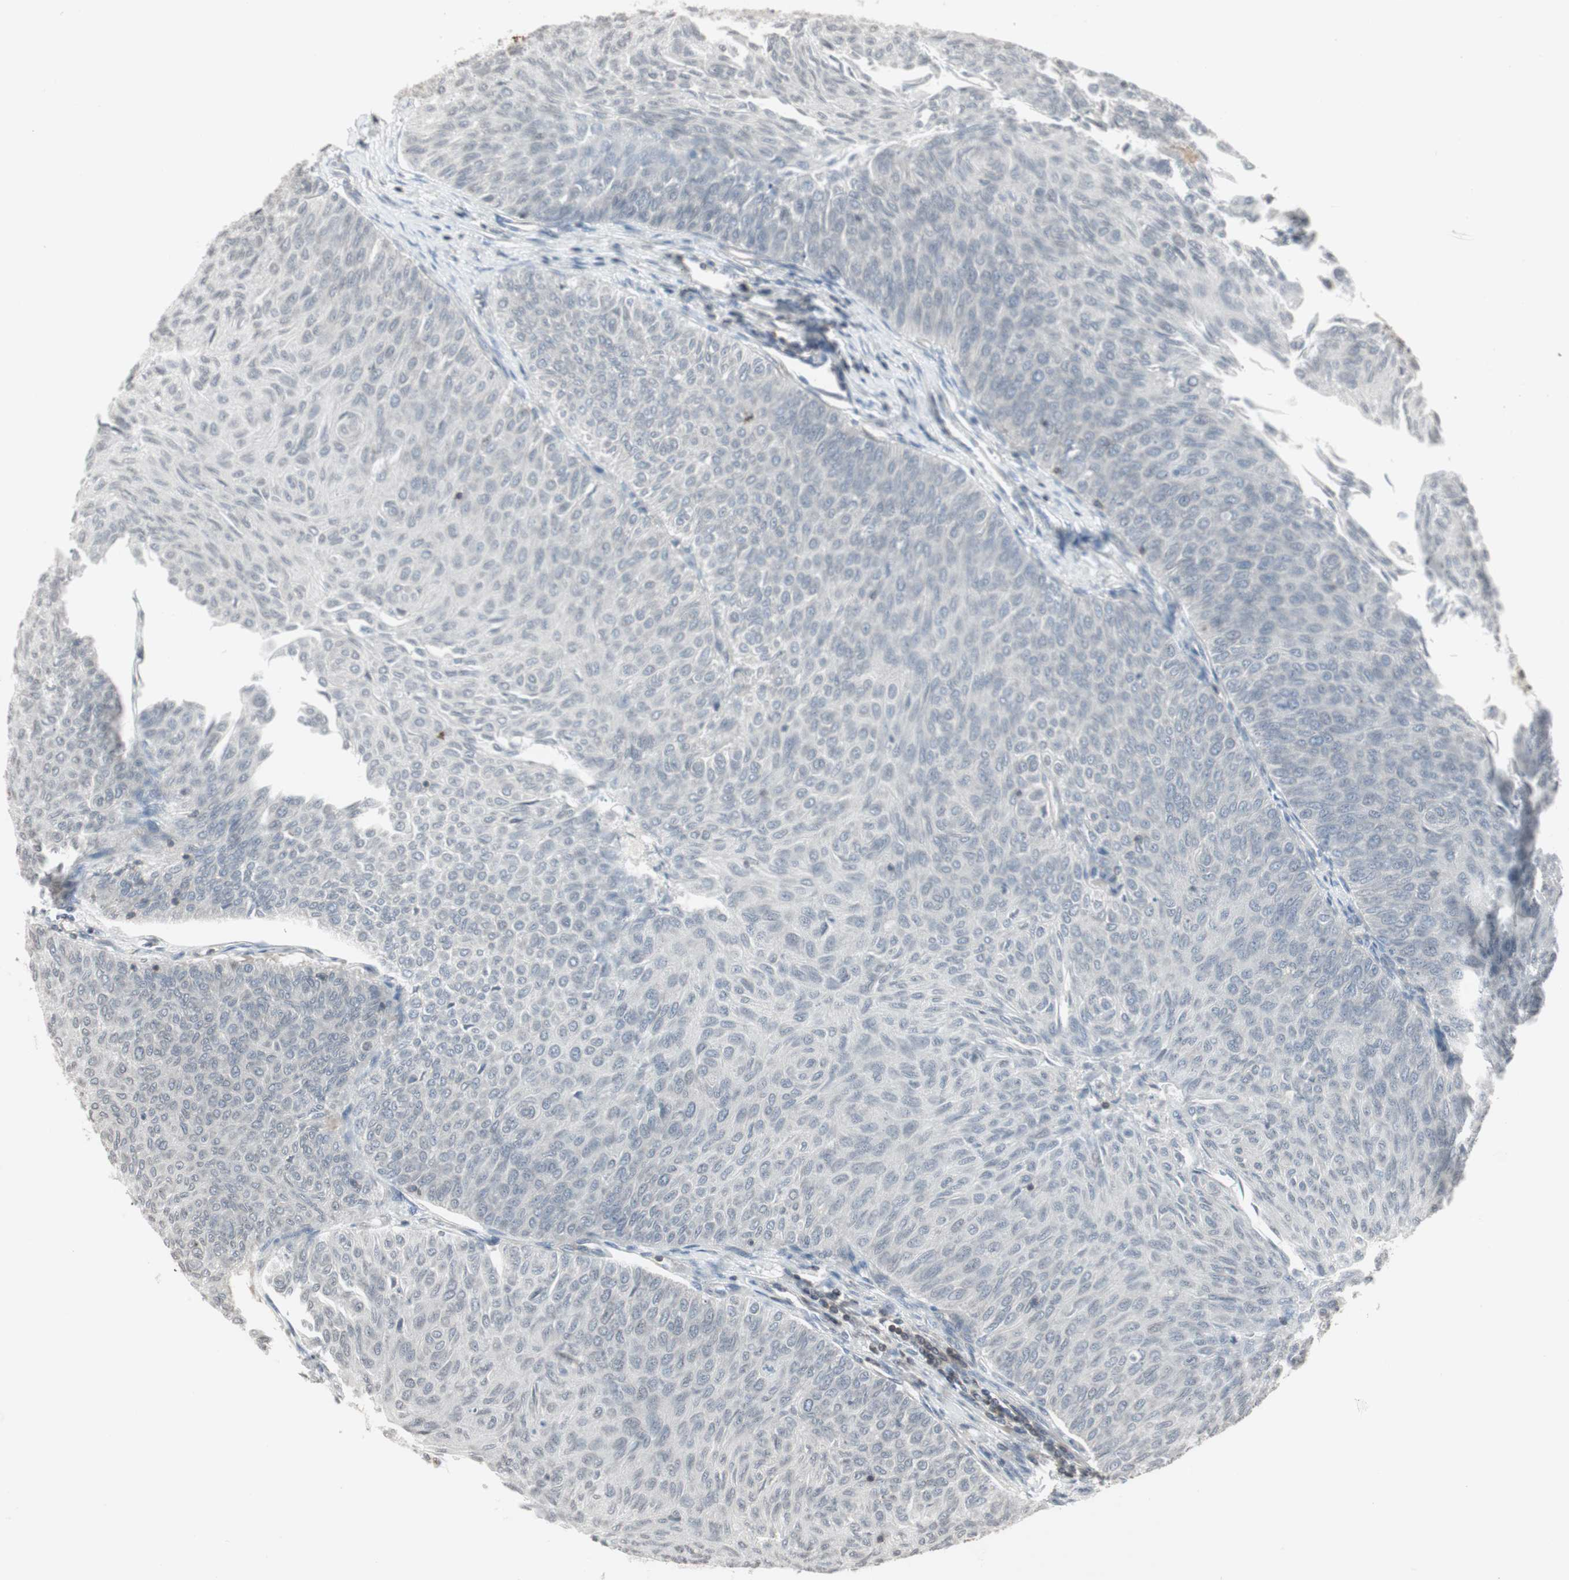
{"staining": {"intensity": "negative", "quantity": "none", "location": "none"}, "tissue": "urothelial cancer", "cell_type": "Tumor cells", "image_type": "cancer", "snomed": [{"axis": "morphology", "description": "Urothelial carcinoma, Low grade"}, {"axis": "topography", "description": "Urinary bladder"}], "caption": "DAB (3,3'-diaminobenzidine) immunohistochemical staining of low-grade urothelial carcinoma exhibits no significant expression in tumor cells.", "gene": "ARHGEF1", "patient": {"sex": "male", "age": 78}}